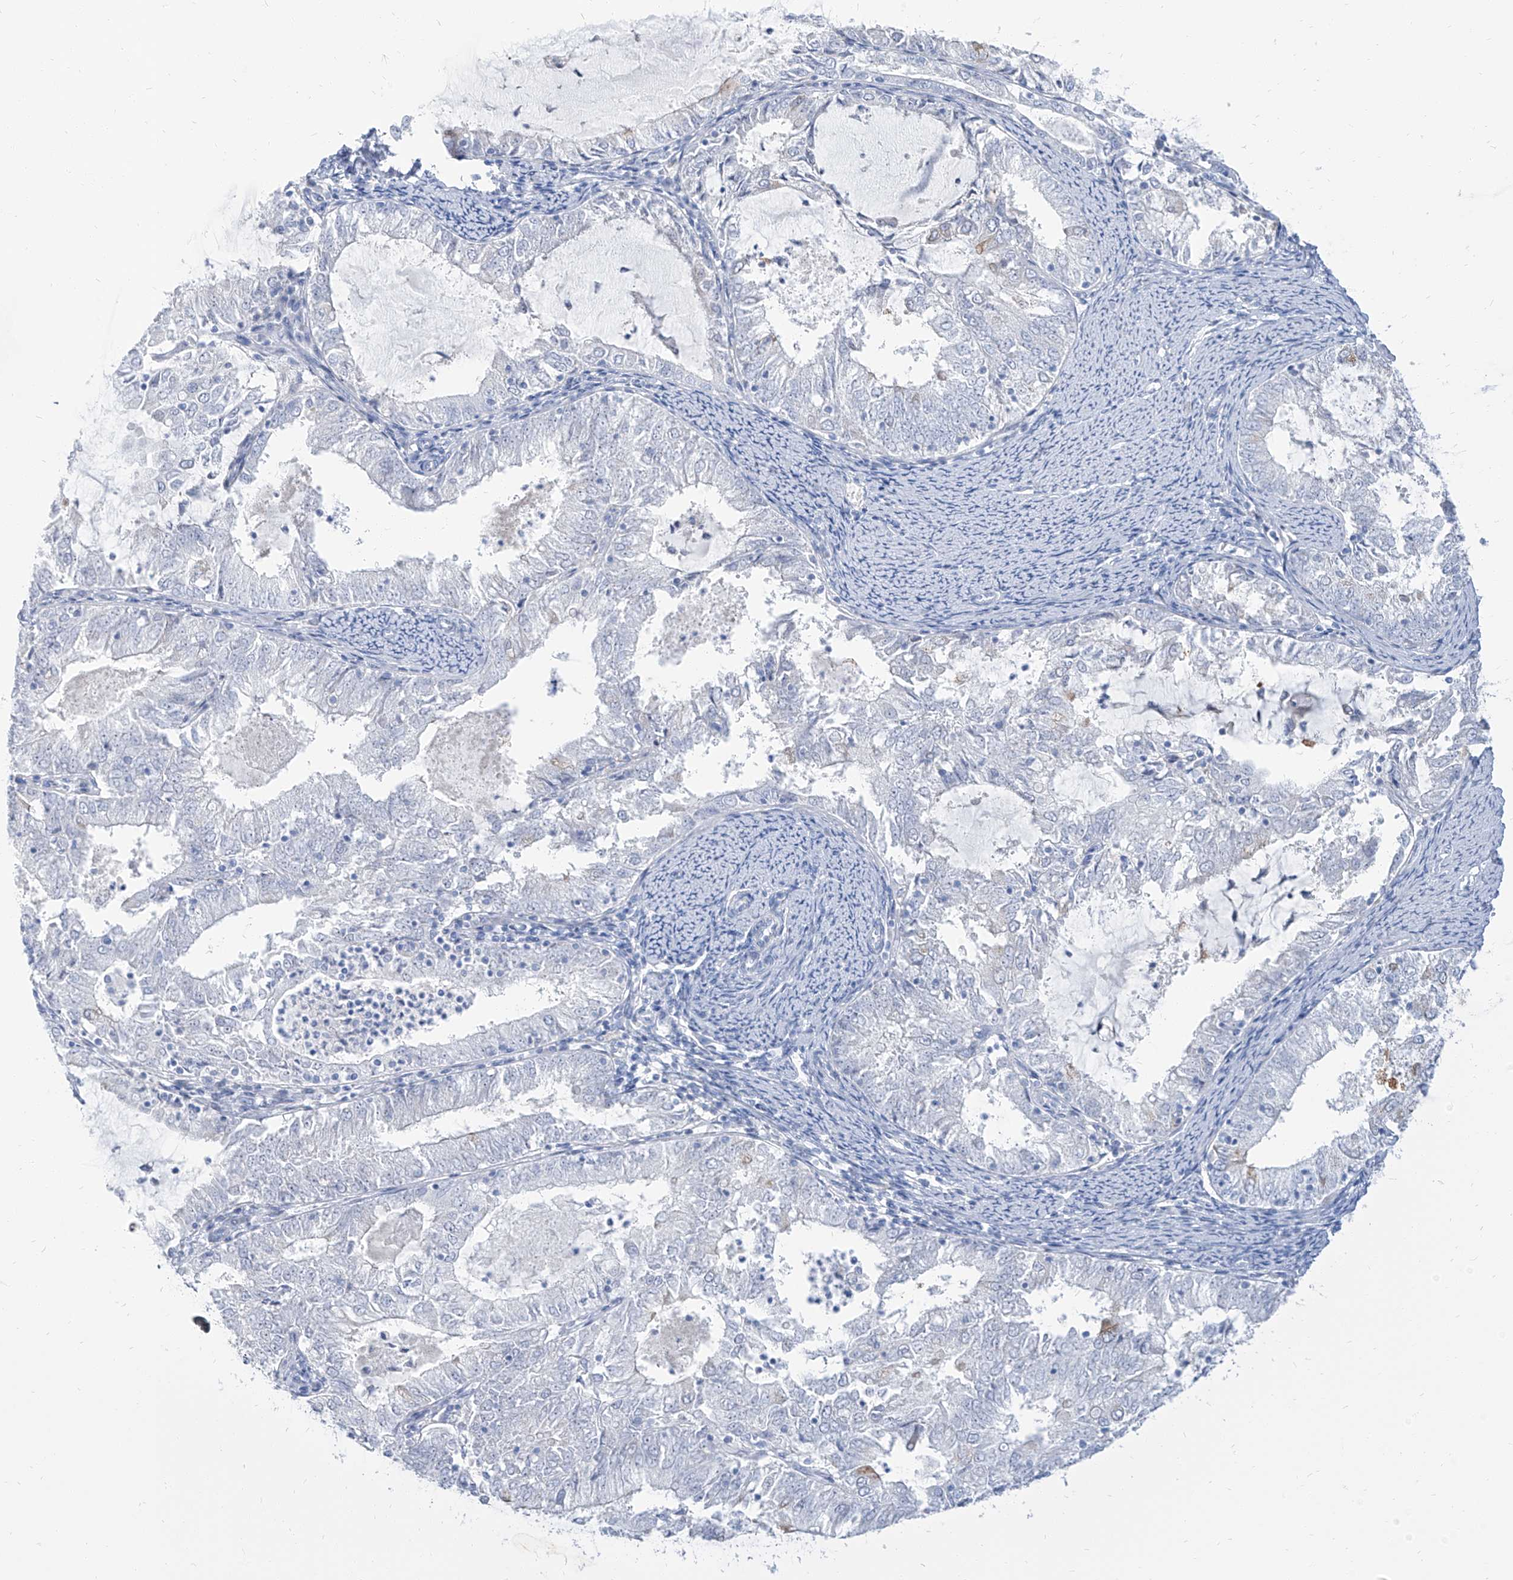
{"staining": {"intensity": "negative", "quantity": "none", "location": "none"}, "tissue": "endometrial cancer", "cell_type": "Tumor cells", "image_type": "cancer", "snomed": [{"axis": "morphology", "description": "Adenocarcinoma, NOS"}, {"axis": "topography", "description": "Endometrium"}], "caption": "This is an IHC micrograph of adenocarcinoma (endometrial). There is no expression in tumor cells.", "gene": "TXLNB", "patient": {"sex": "female", "age": 57}}